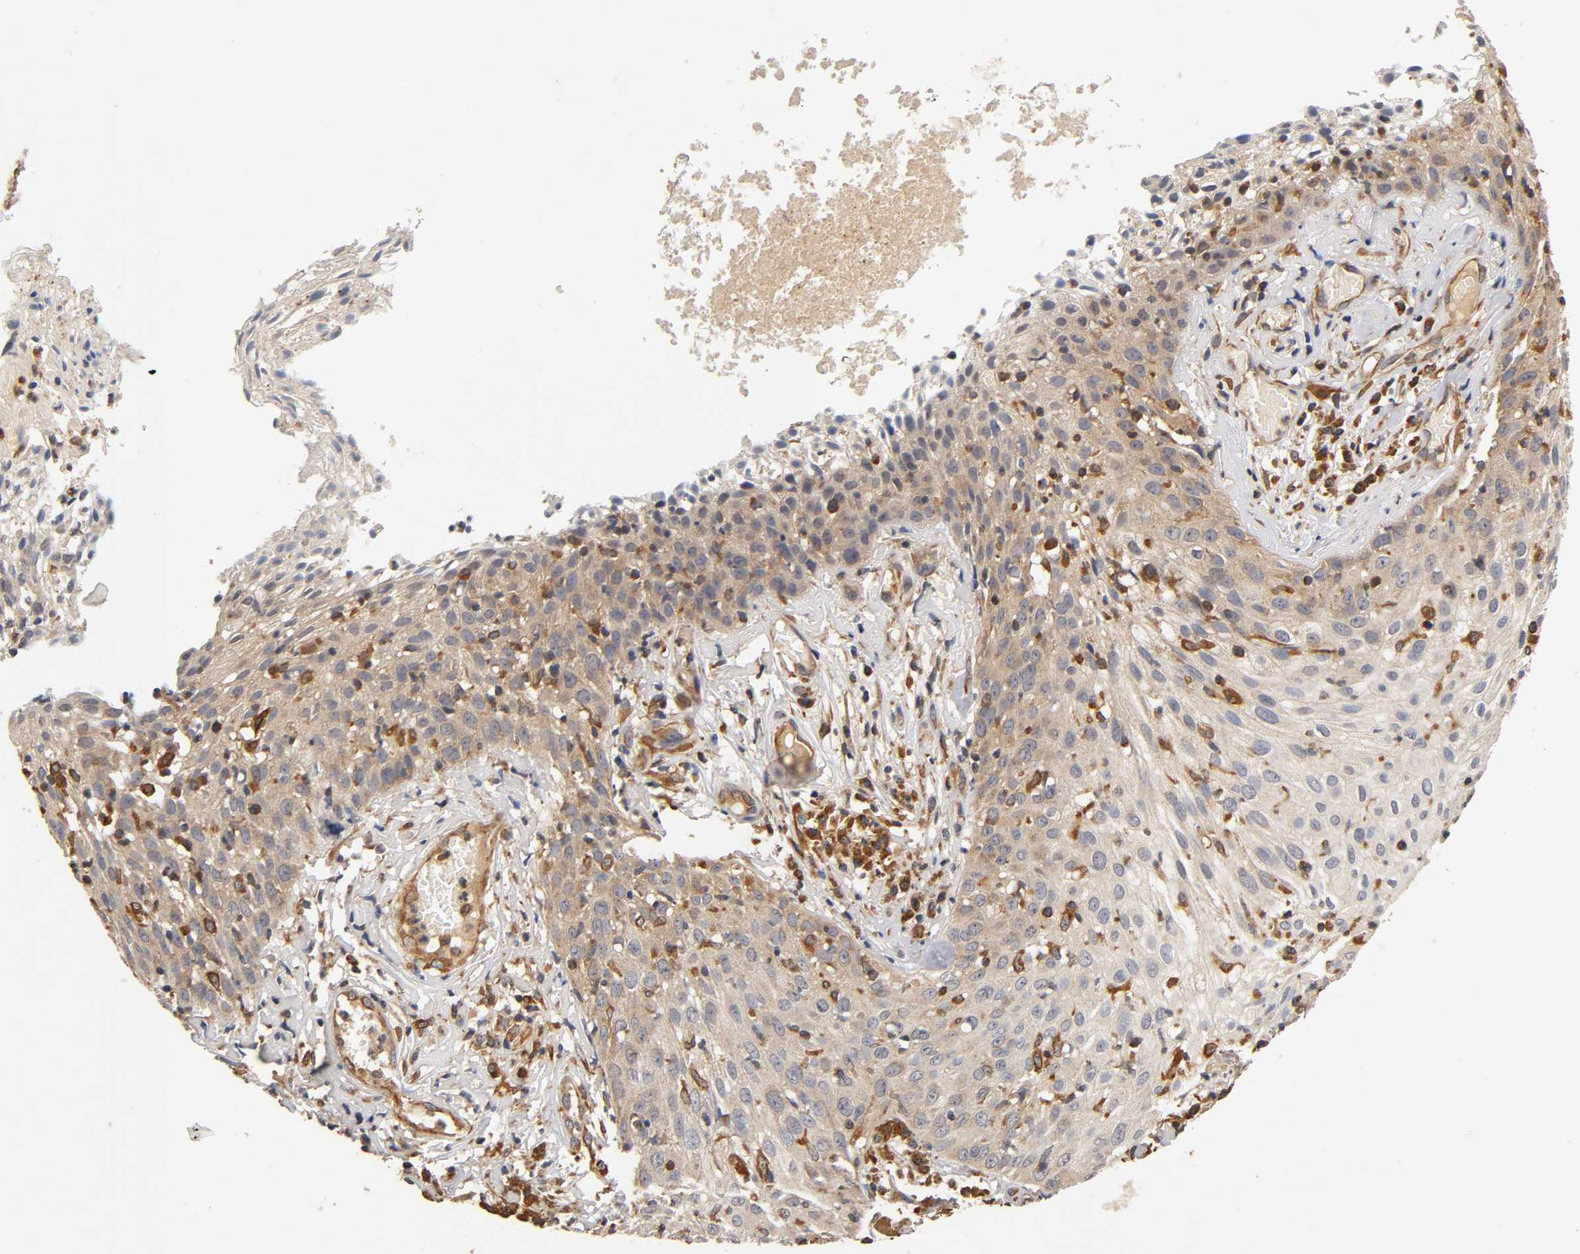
{"staining": {"intensity": "weak", "quantity": "25%-75%", "location": "cytoplasmic/membranous"}, "tissue": "skin cancer", "cell_type": "Tumor cells", "image_type": "cancer", "snomed": [{"axis": "morphology", "description": "Squamous cell carcinoma, NOS"}, {"axis": "topography", "description": "Skin"}], "caption": "Immunohistochemical staining of human skin cancer displays low levels of weak cytoplasmic/membranous positivity in about 25%-75% of tumor cells. (Stains: DAB in brown, nuclei in blue, Microscopy: brightfield microscopy at high magnification).", "gene": "SCAP", "patient": {"sex": "male", "age": 65}}